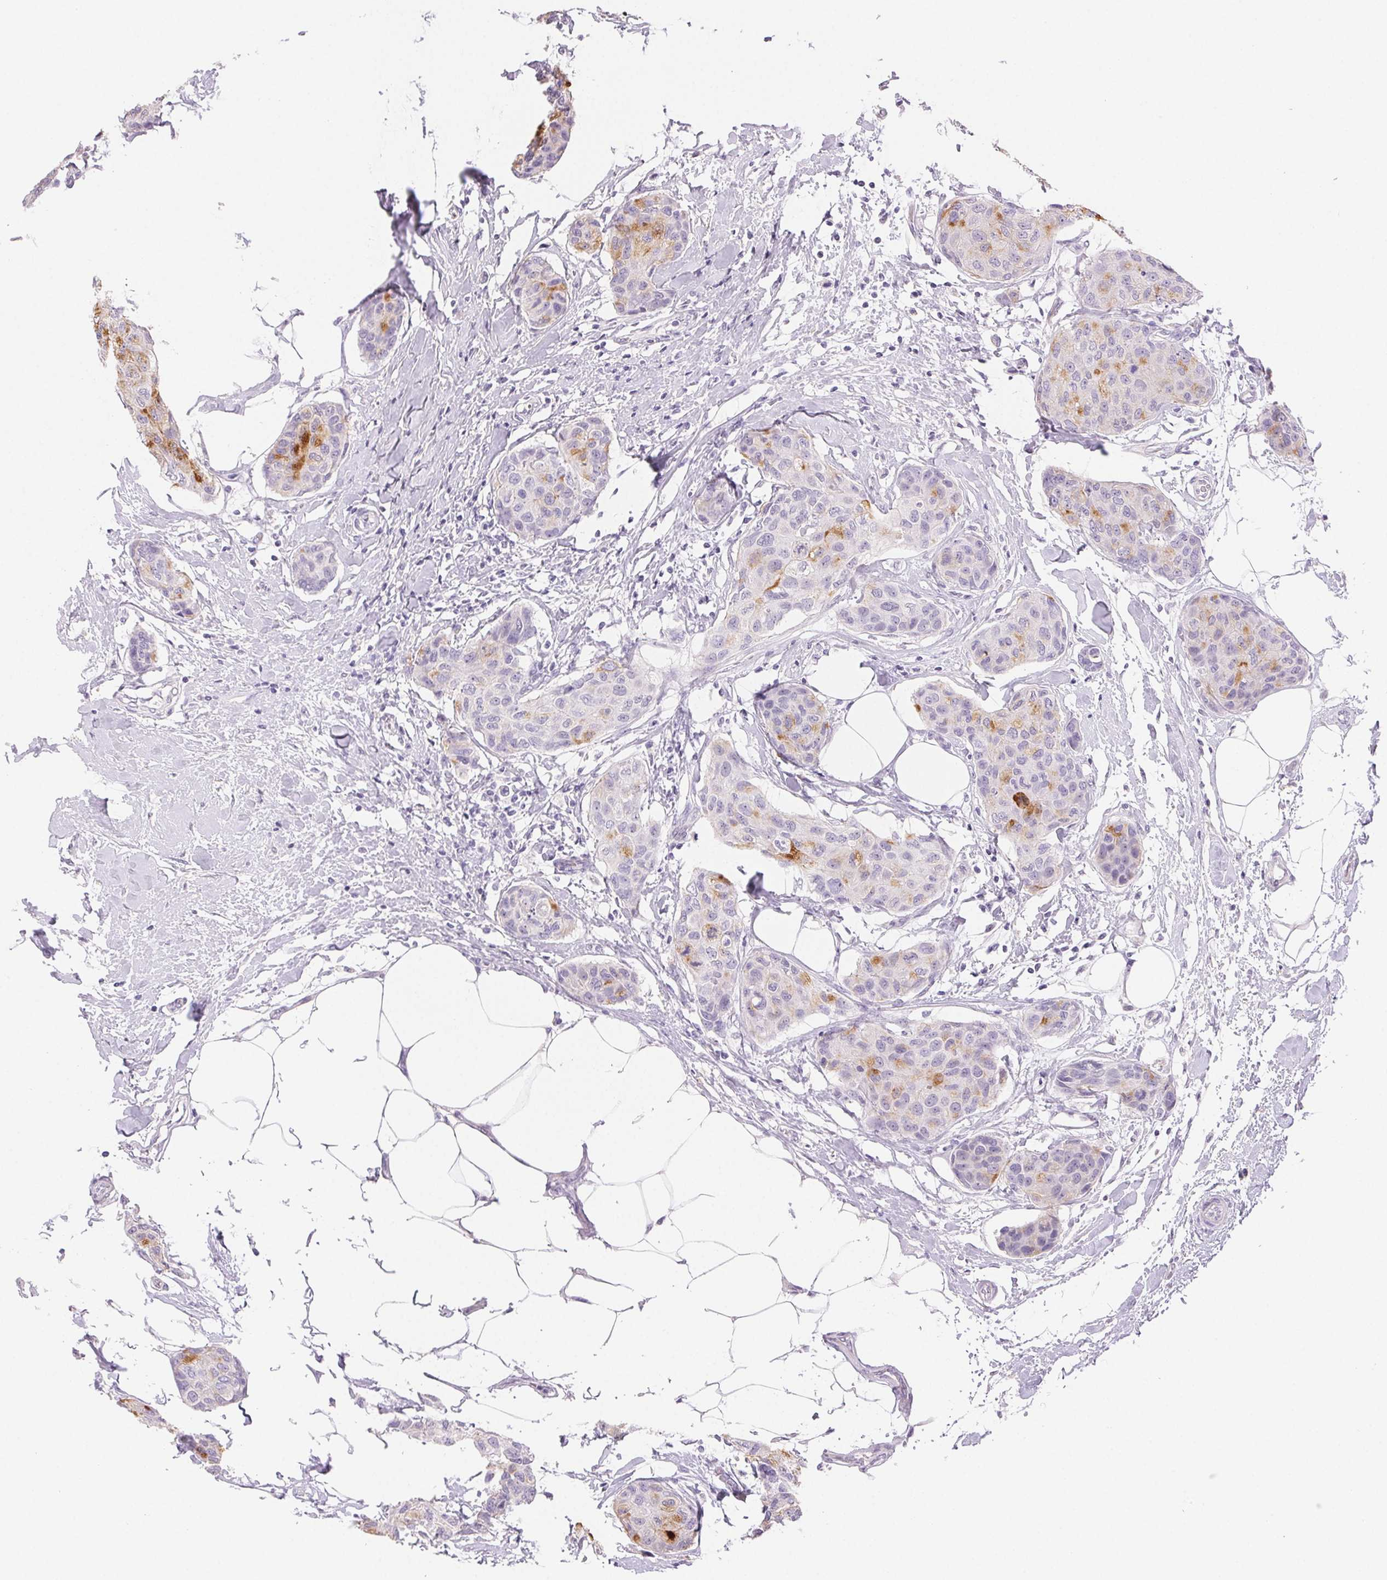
{"staining": {"intensity": "moderate", "quantity": "<25%", "location": "cytoplasmic/membranous"}, "tissue": "breast cancer", "cell_type": "Tumor cells", "image_type": "cancer", "snomed": [{"axis": "morphology", "description": "Duct carcinoma"}, {"axis": "topography", "description": "Breast"}], "caption": "Immunohistochemical staining of human breast cancer demonstrates low levels of moderate cytoplasmic/membranous protein positivity in about <25% of tumor cells. Using DAB (3,3'-diaminobenzidine) (brown) and hematoxylin (blue) stains, captured at high magnification using brightfield microscopy.", "gene": "BPIFB2", "patient": {"sex": "female", "age": 80}}